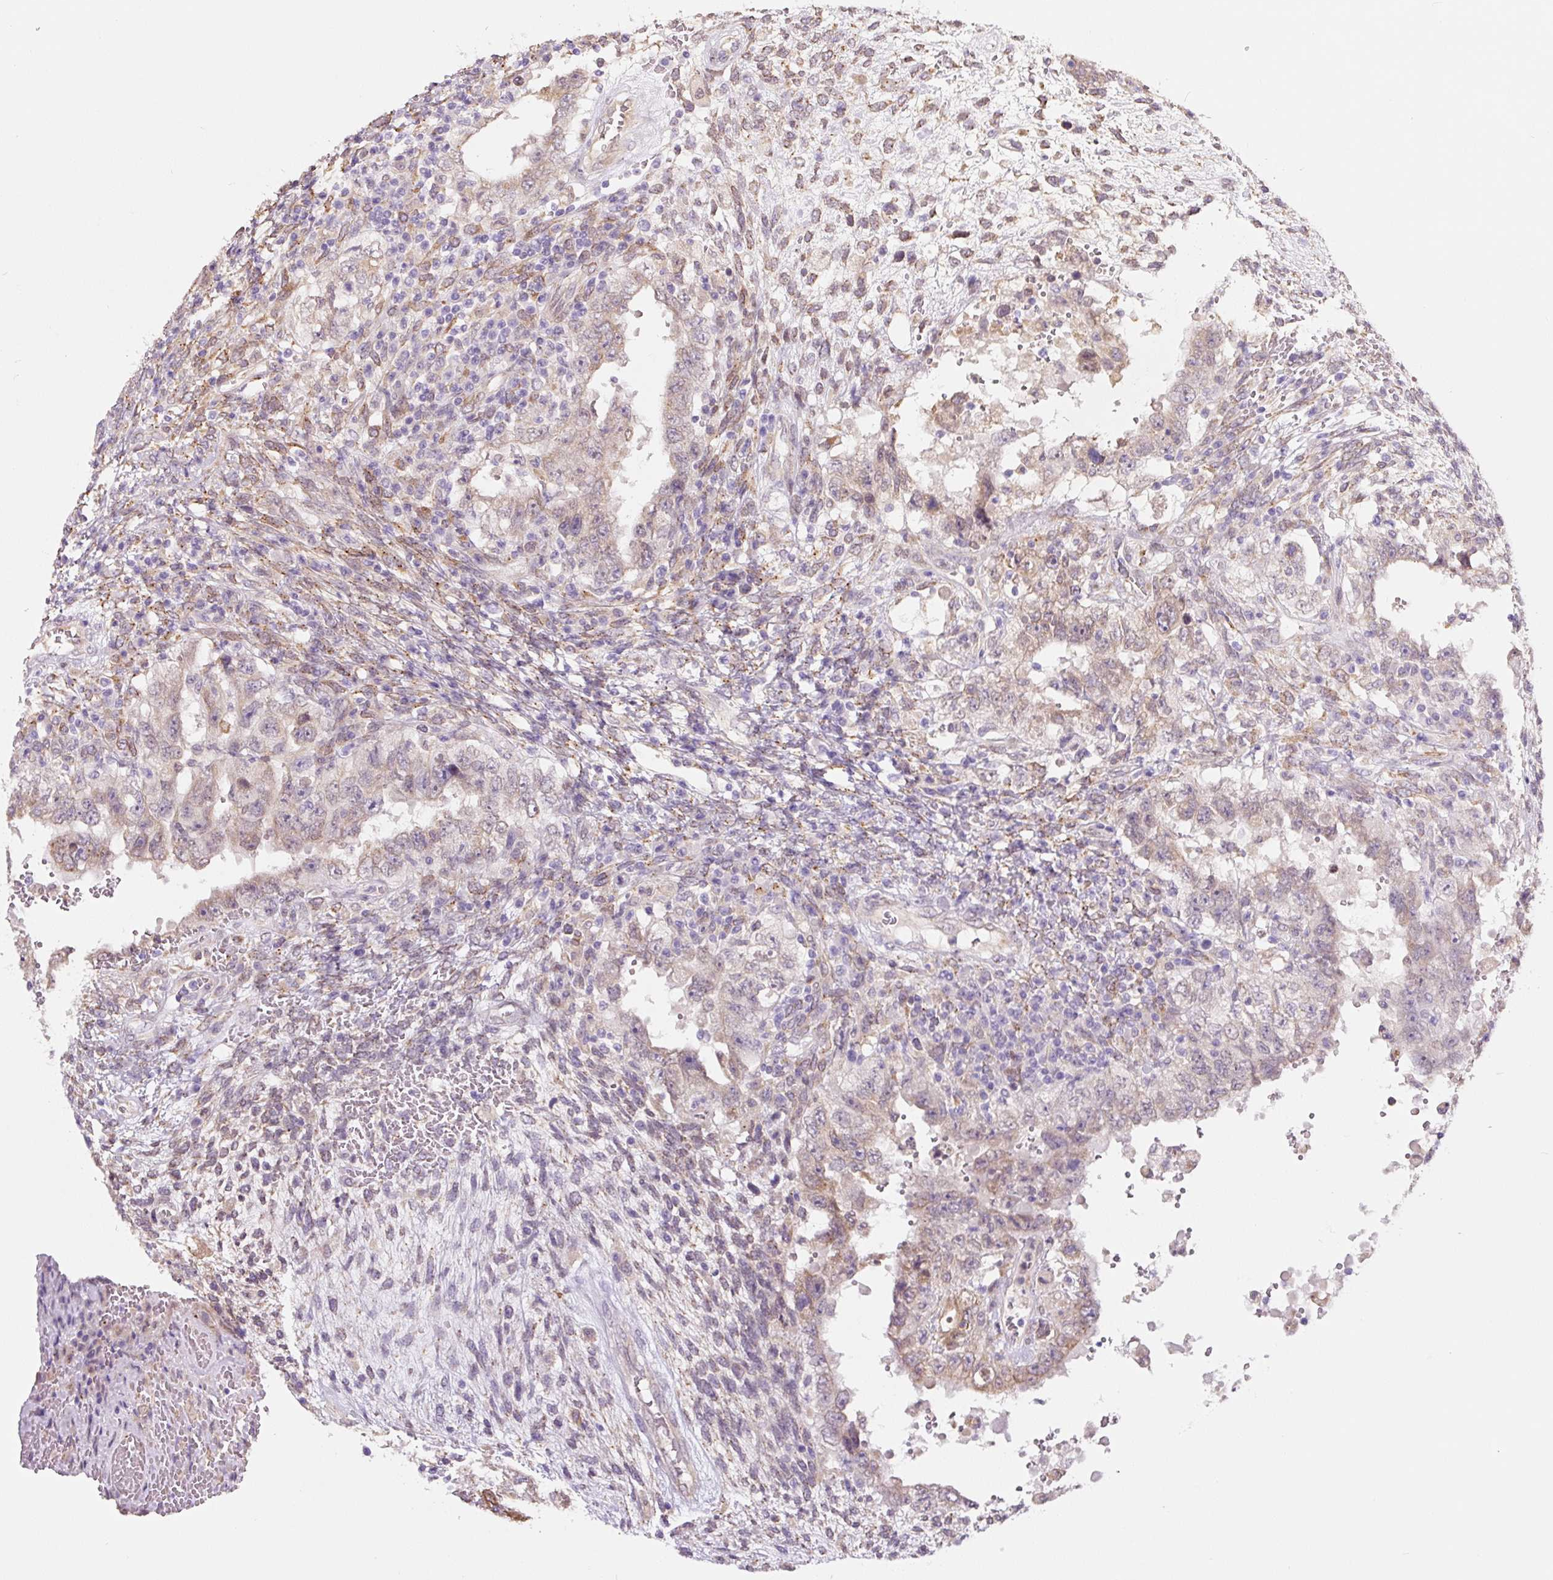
{"staining": {"intensity": "weak", "quantity": "25%-75%", "location": "cytoplasmic/membranous"}, "tissue": "testis cancer", "cell_type": "Tumor cells", "image_type": "cancer", "snomed": [{"axis": "morphology", "description": "Carcinoma, Embryonal, NOS"}, {"axis": "topography", "description": "Testis"}], "caption": "High-magnification brightfield microscopy of testis embryonal carcinoma stained with DAB (brown) and counterstained with hematoxylin (blue). tumor cells exhibit weak cytoplasmic/membranous positivity is appreciated in approximately25%-75% of cells.", "gene": "ASRGL1", "patient": {"sex": "male", "age": 26}}